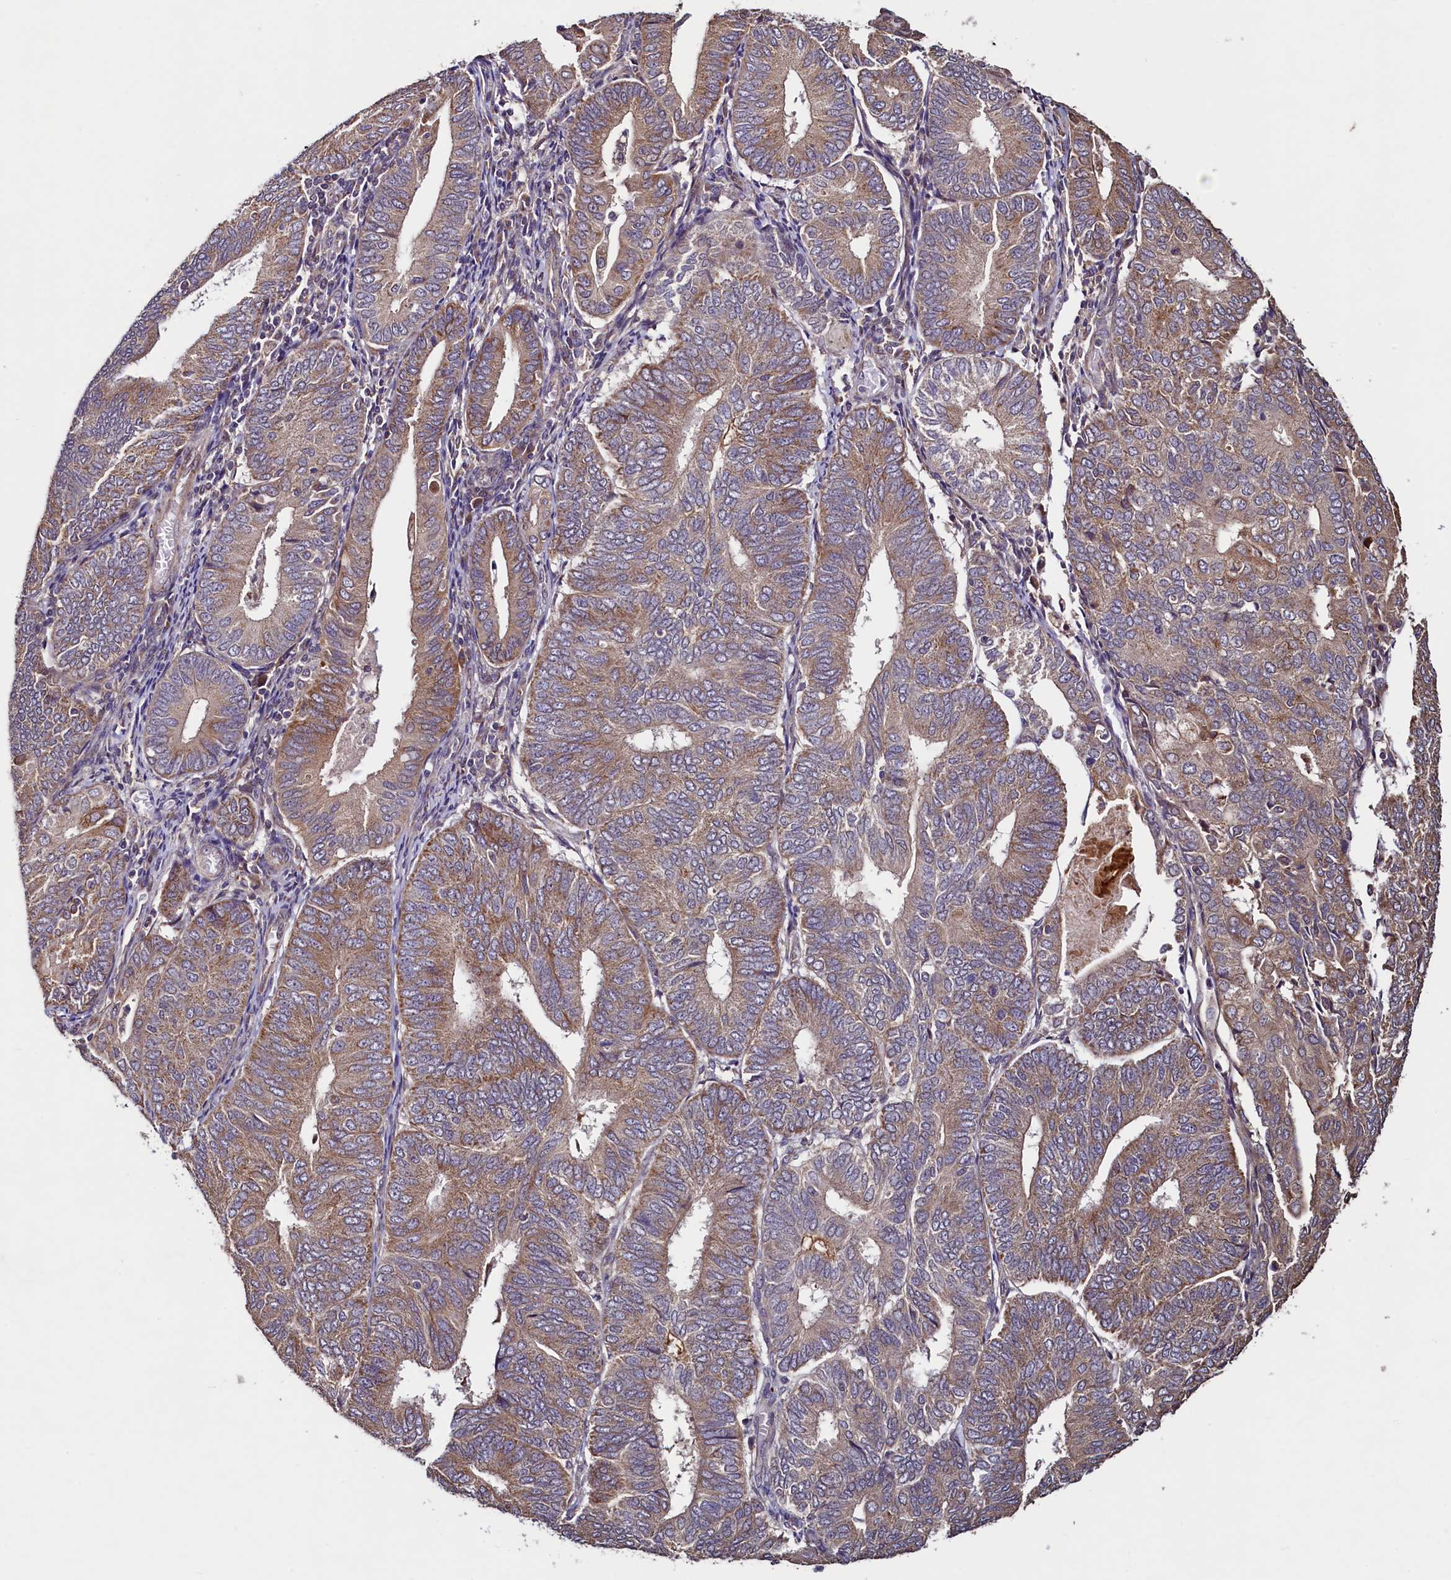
{"staining": {"intensity": "moderate", "quantity": ">75%", "location": "cytoplasmic/membranous"}, "tissue": "endometrial cancer", "cell_type": "Tumor cells", "image_type": "cancer", "snomed": [{"axis": "morphology", "description": "Adenocarcinoma, NOS"}, {"axis": "topography", "description": "Endometrium"}], "caption": "Human adenocarcinoma (endometrial) stained with a brown dye demonstrates moderate cytoplasmic/membranous positive staining in approximately >75% of tumor cells.", "gene": "RBFA", "patient": {"sex": "female", "age": 81}}